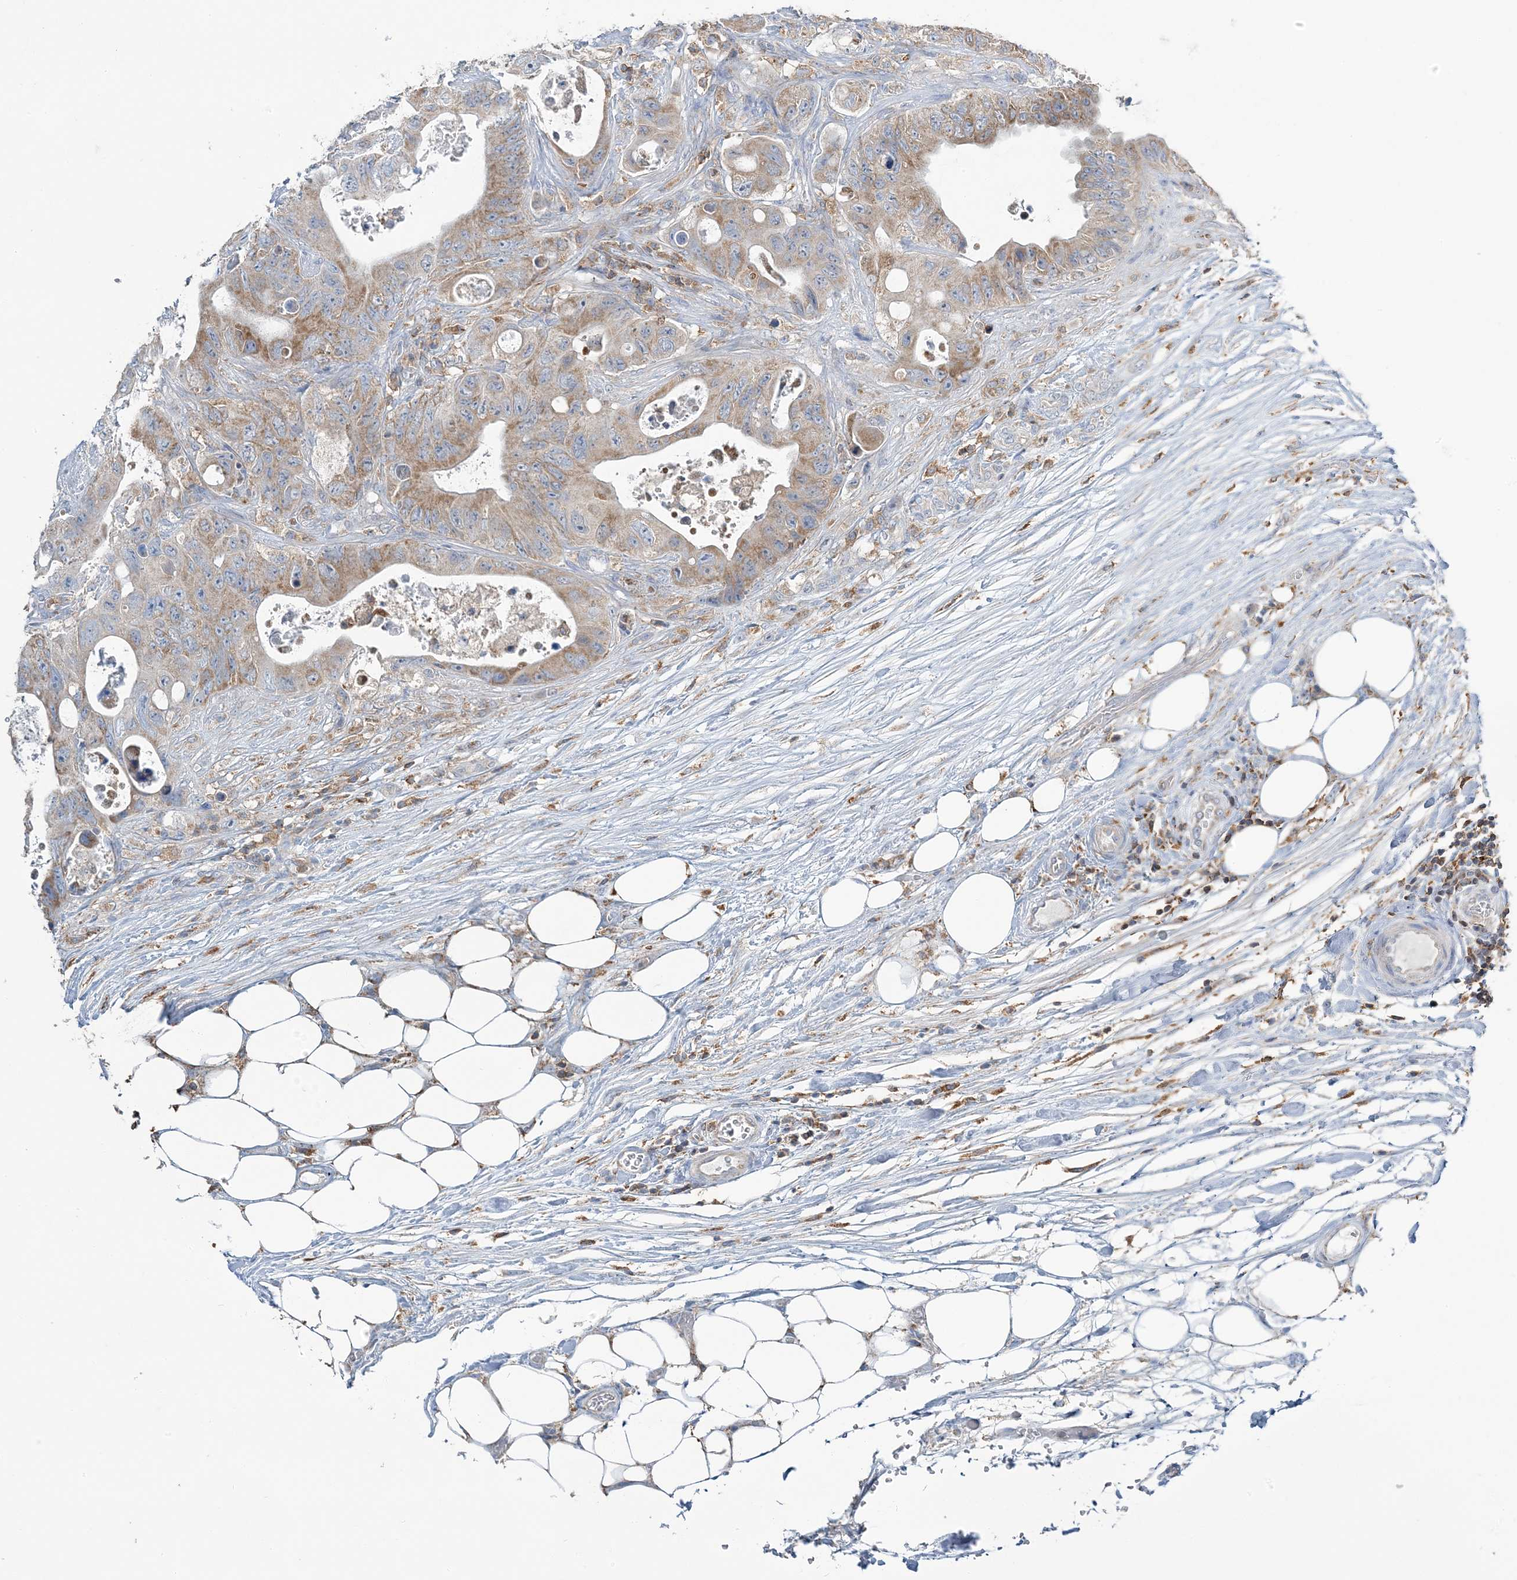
{"staining": {"intensity": "moderate", "quantity": ">75%", "location": "cytoplasmic/membranous"}, "tissue": "colorectal cancer", "cell_type": "Tumor cells", "image_type": "cancer", "snomed": [{"axis": "morphology", "description": "Adenocarcinoma, NOS"}, {"axis": "topography", "description": "Colon"}], "caption": "The photomicrograph demonstrates immunohistochemical staining of adenocarcinoma (colorectal). There is moderate cytoplasmic/membranous expression is appreciated in approximately >75% of tumor cells. Using DAB (brown) and hematoxylin (blue) stains, captured at high magnification using brightfield microscopy.", "gene": "TMLHE", "patient": {"sex": "female", "age": 46}}